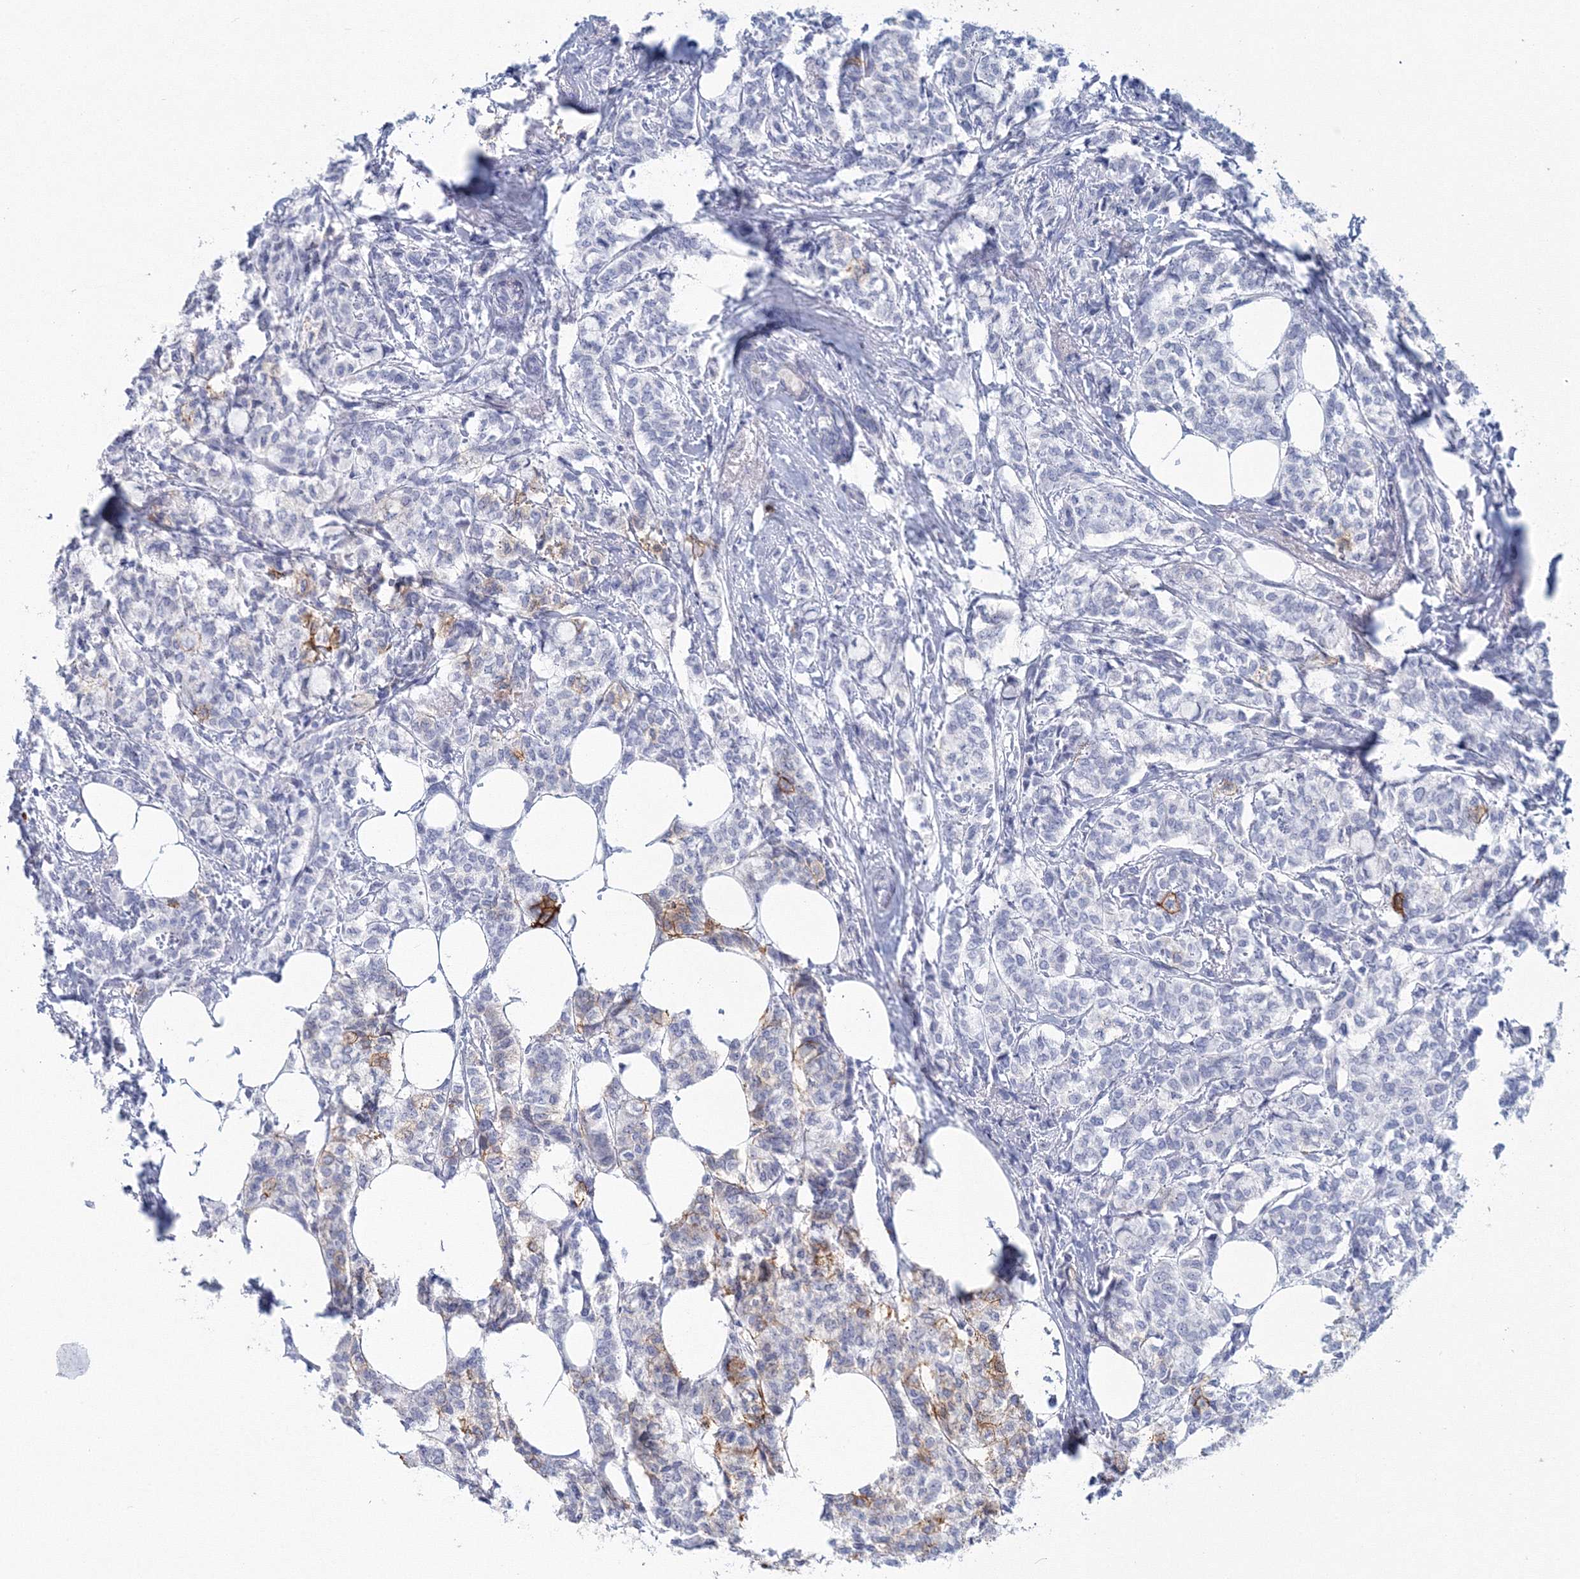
{"staining": {"intensity": "moderate", "quantity": "<25%", "location": "cytoplasmic/membranous"}, "tissue": "breast cancer", "cell_type": "Tumor cells", "image_type": "cancer", "snomed": [{"axis": "morphology", "description": "Lobular carcinoma"}, {"axis": "topography", "description": "Breast"}], "caption": "This is a histology image of immunohistochemistry staining of breast lobular carcinoma, which shows moderate positivity in the cytoplasmic/membranous of tumor cells.", "gene": "VSIG1", "patient": {"sex": "female", "age": 60}}